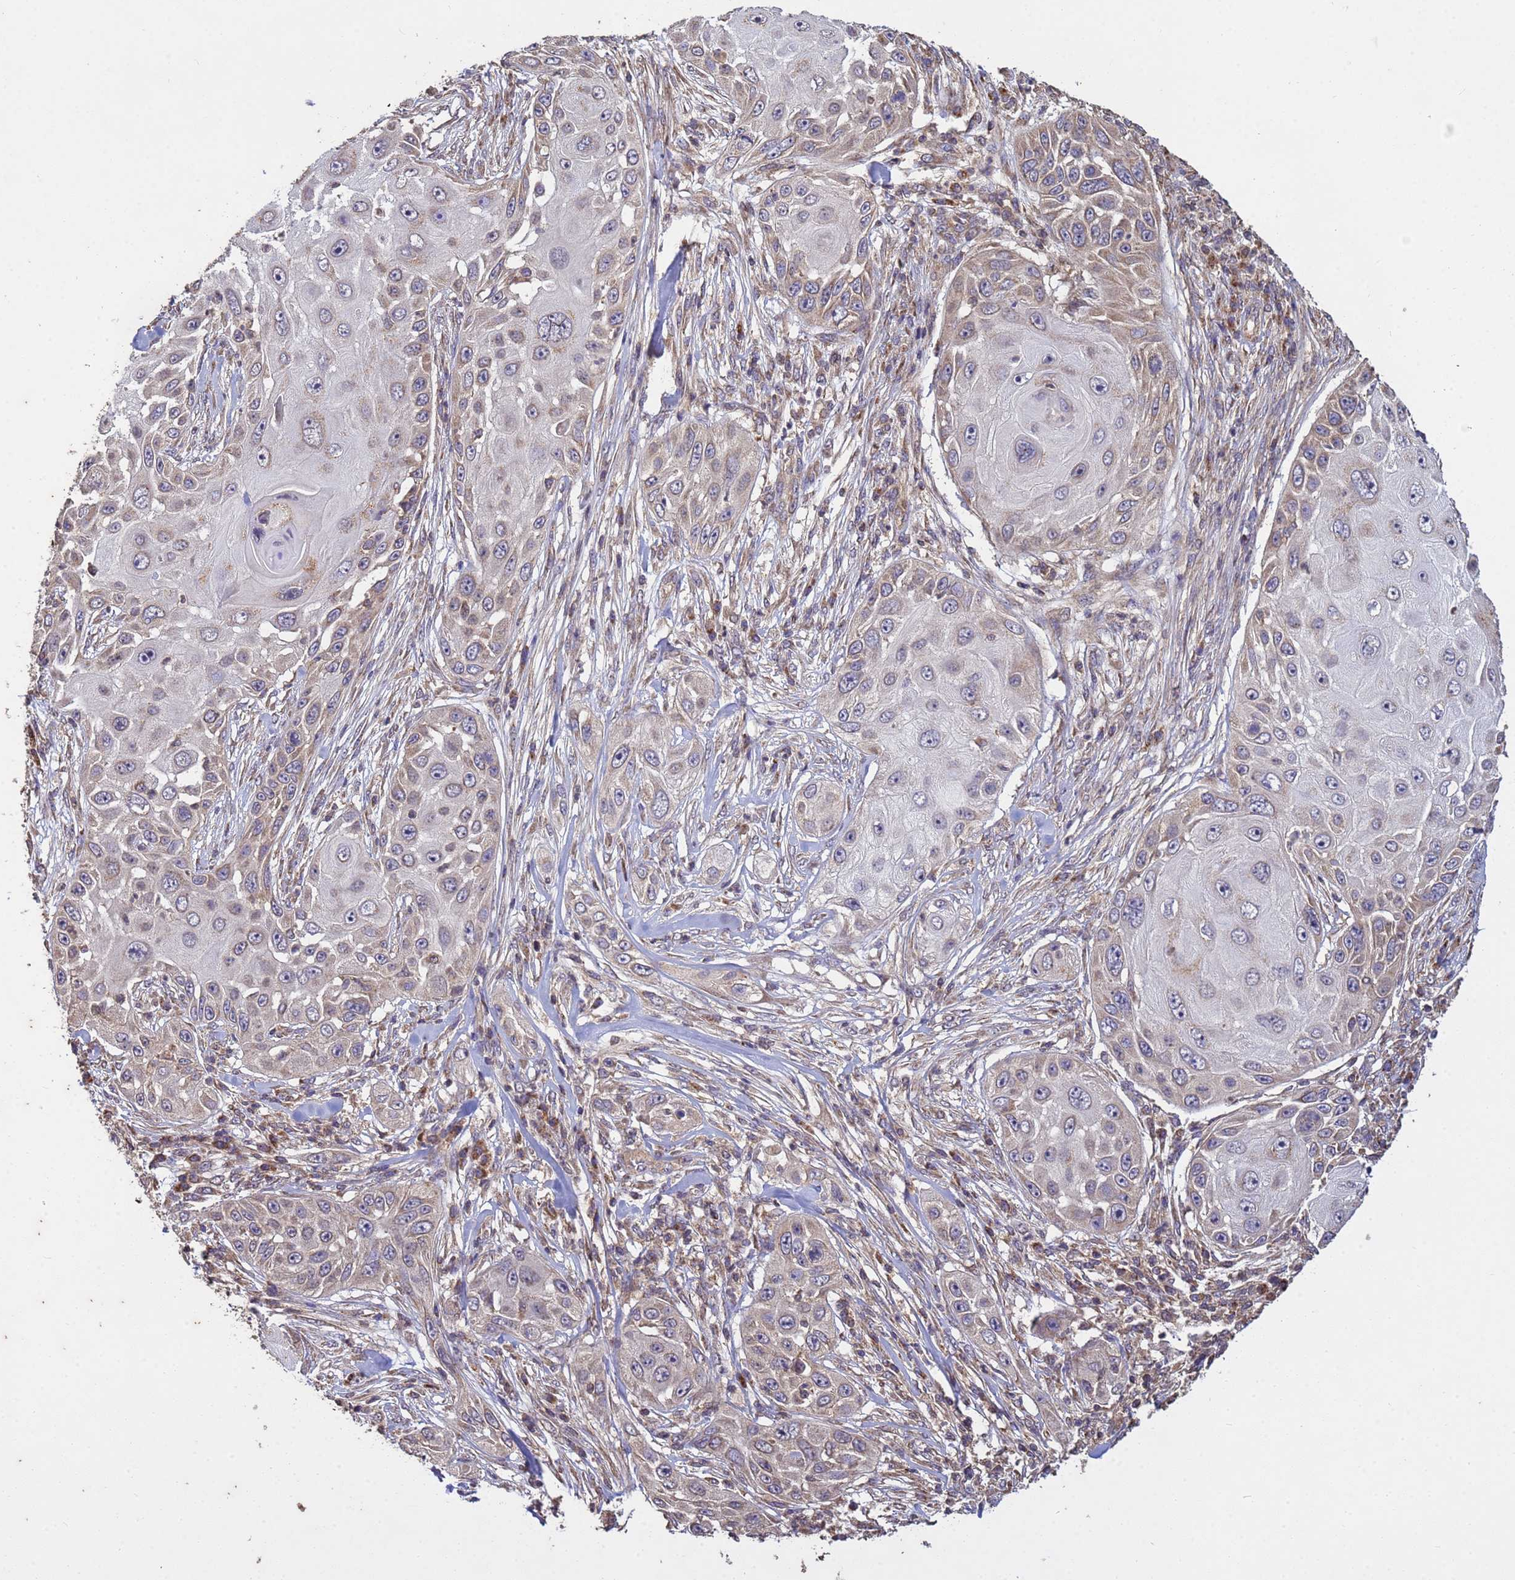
{"staining": {"intensity": "weak", "quantity": "<25%", "location": "cytoplasmic/membranous"}, "tissue": "skin cancer", "cell_type": "Tumor cells", "image_type": "cancer", "snomed": [{"axis": "morphology", "description": "Squamous cell carcinoma, NOS"}, {"axis": "topography", "description": "Skin"}], "caption": "This is a photomicrograph of immunohistochemistry staining of skin cancer (squamous cell carcinoma), which shows no positivity in tumor cells.", "gene": "P2RX7", "patient": {"sex": "female", "age": 44}}